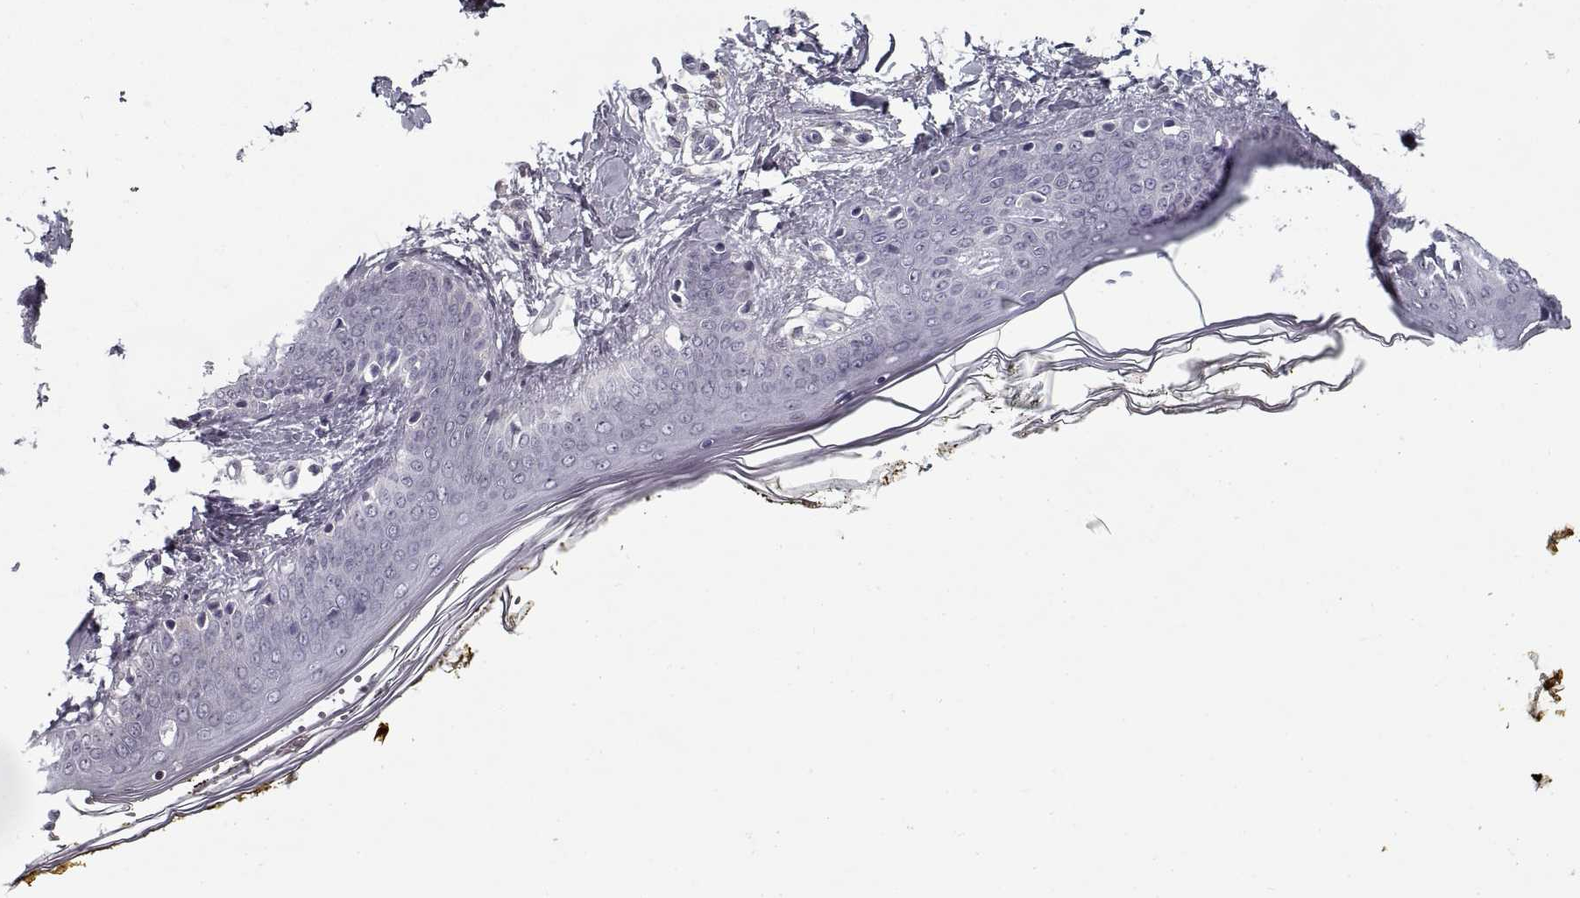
{"staining": {"intensity": "negative", "quantity": "none", "location": "none"}, "tissue": "skin", "cell_type": "Fibroblasts", "image_type": "normal", "snomed": [{"axis": "morphology", "description": "Normal tissue, NOS"}, {"axis": "topography", "description": "Skin"}], "caption": "An image of skin stained for a protein displays no brown staining in fibroblasts.", "gene": "GAD2", "patient": {"sex": "female", "age": 34}}